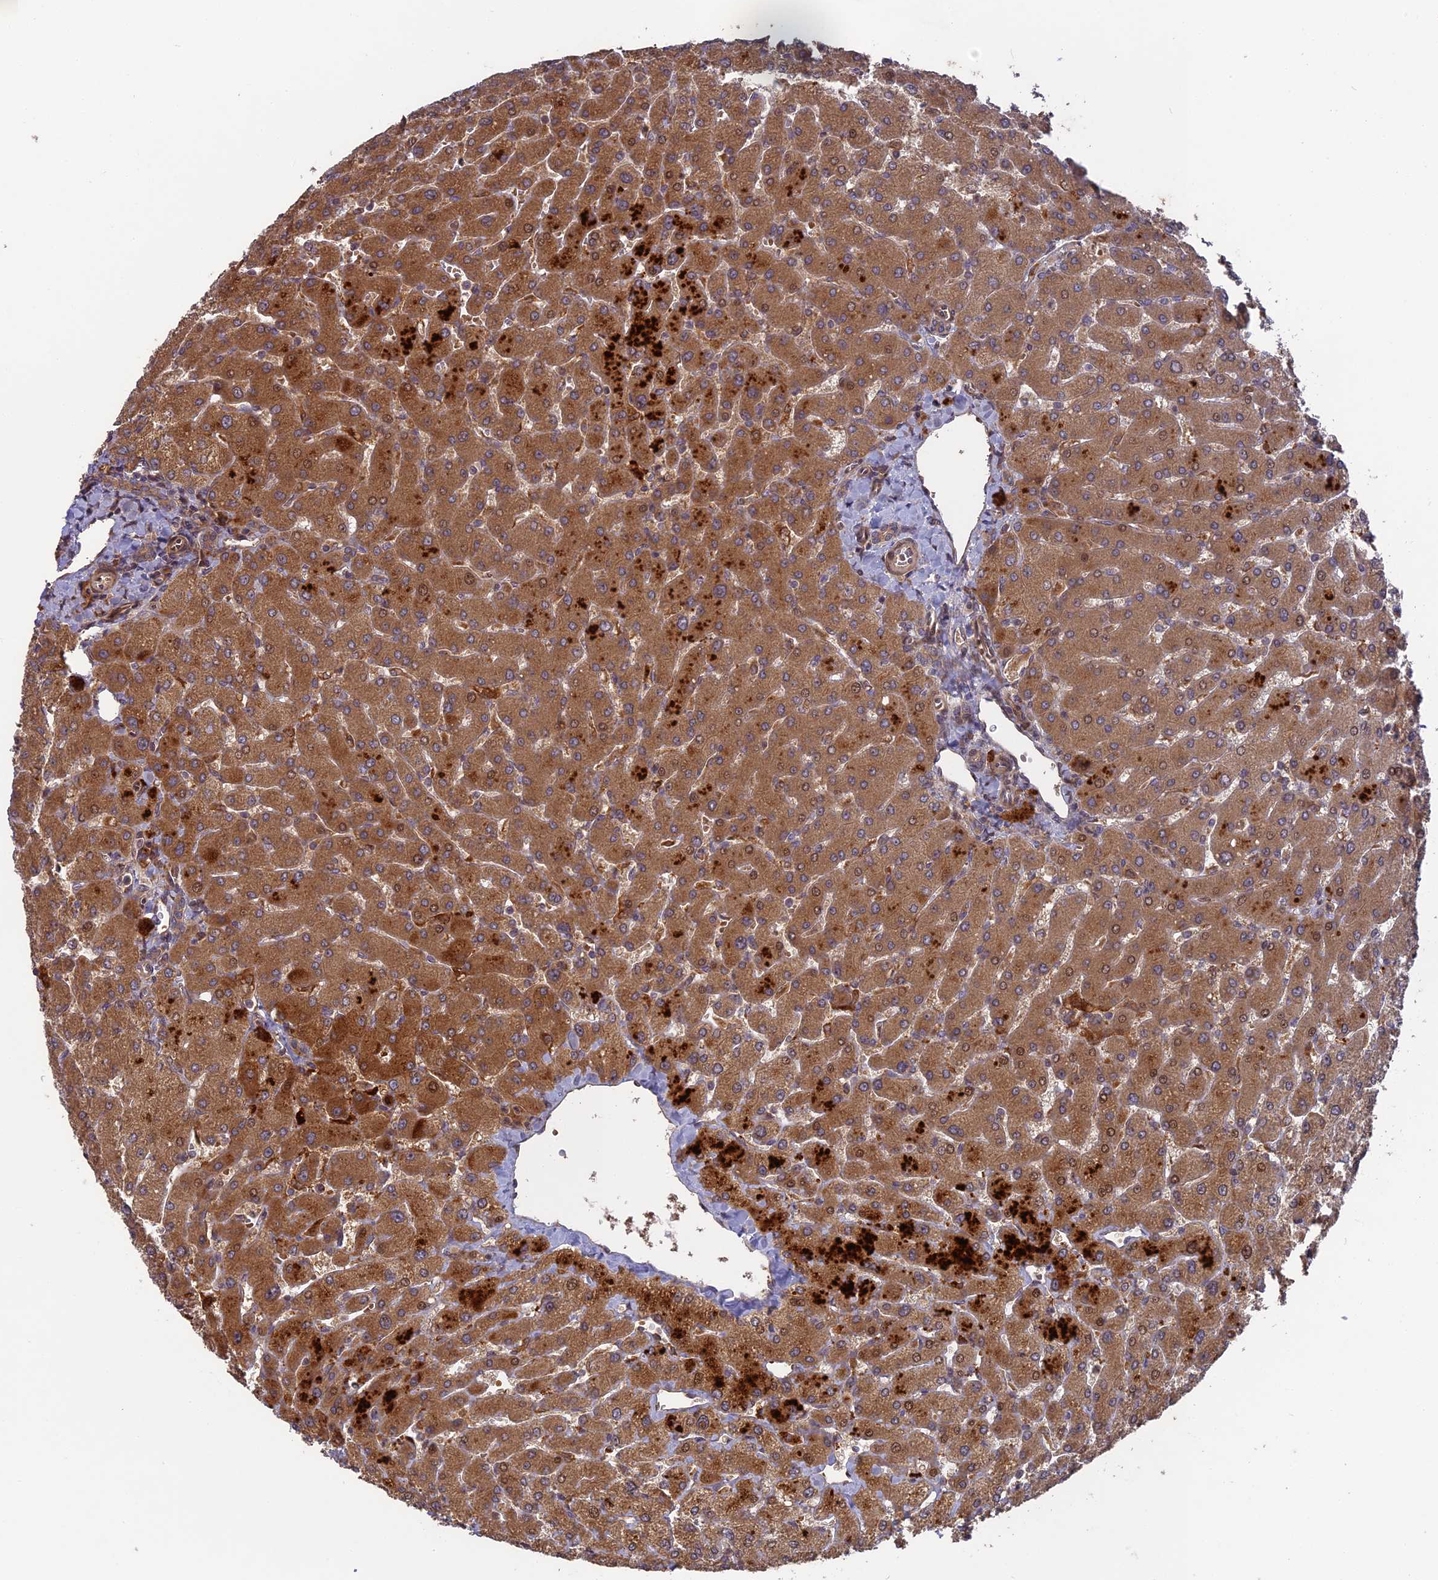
{"staining": {"intensity": "moderate", "quantity": ">75%", "location": "cytoplasmic/membranous"}, "tissue": "liver", "cell_type": "Cholangiocytes", "image_type": "normal", "snomed": [{"axis": "morphology", "description": "Normal tissue, NOS"}, {"axis": "topography", "description": "Liver"}], "caption": "Cholangiocytes reveal moderate cytoplasmic/membranous staining in about >75% of cells in normal liver.", "gene": "TMUB2", "patient": {"sex": "male", "age": 55}}